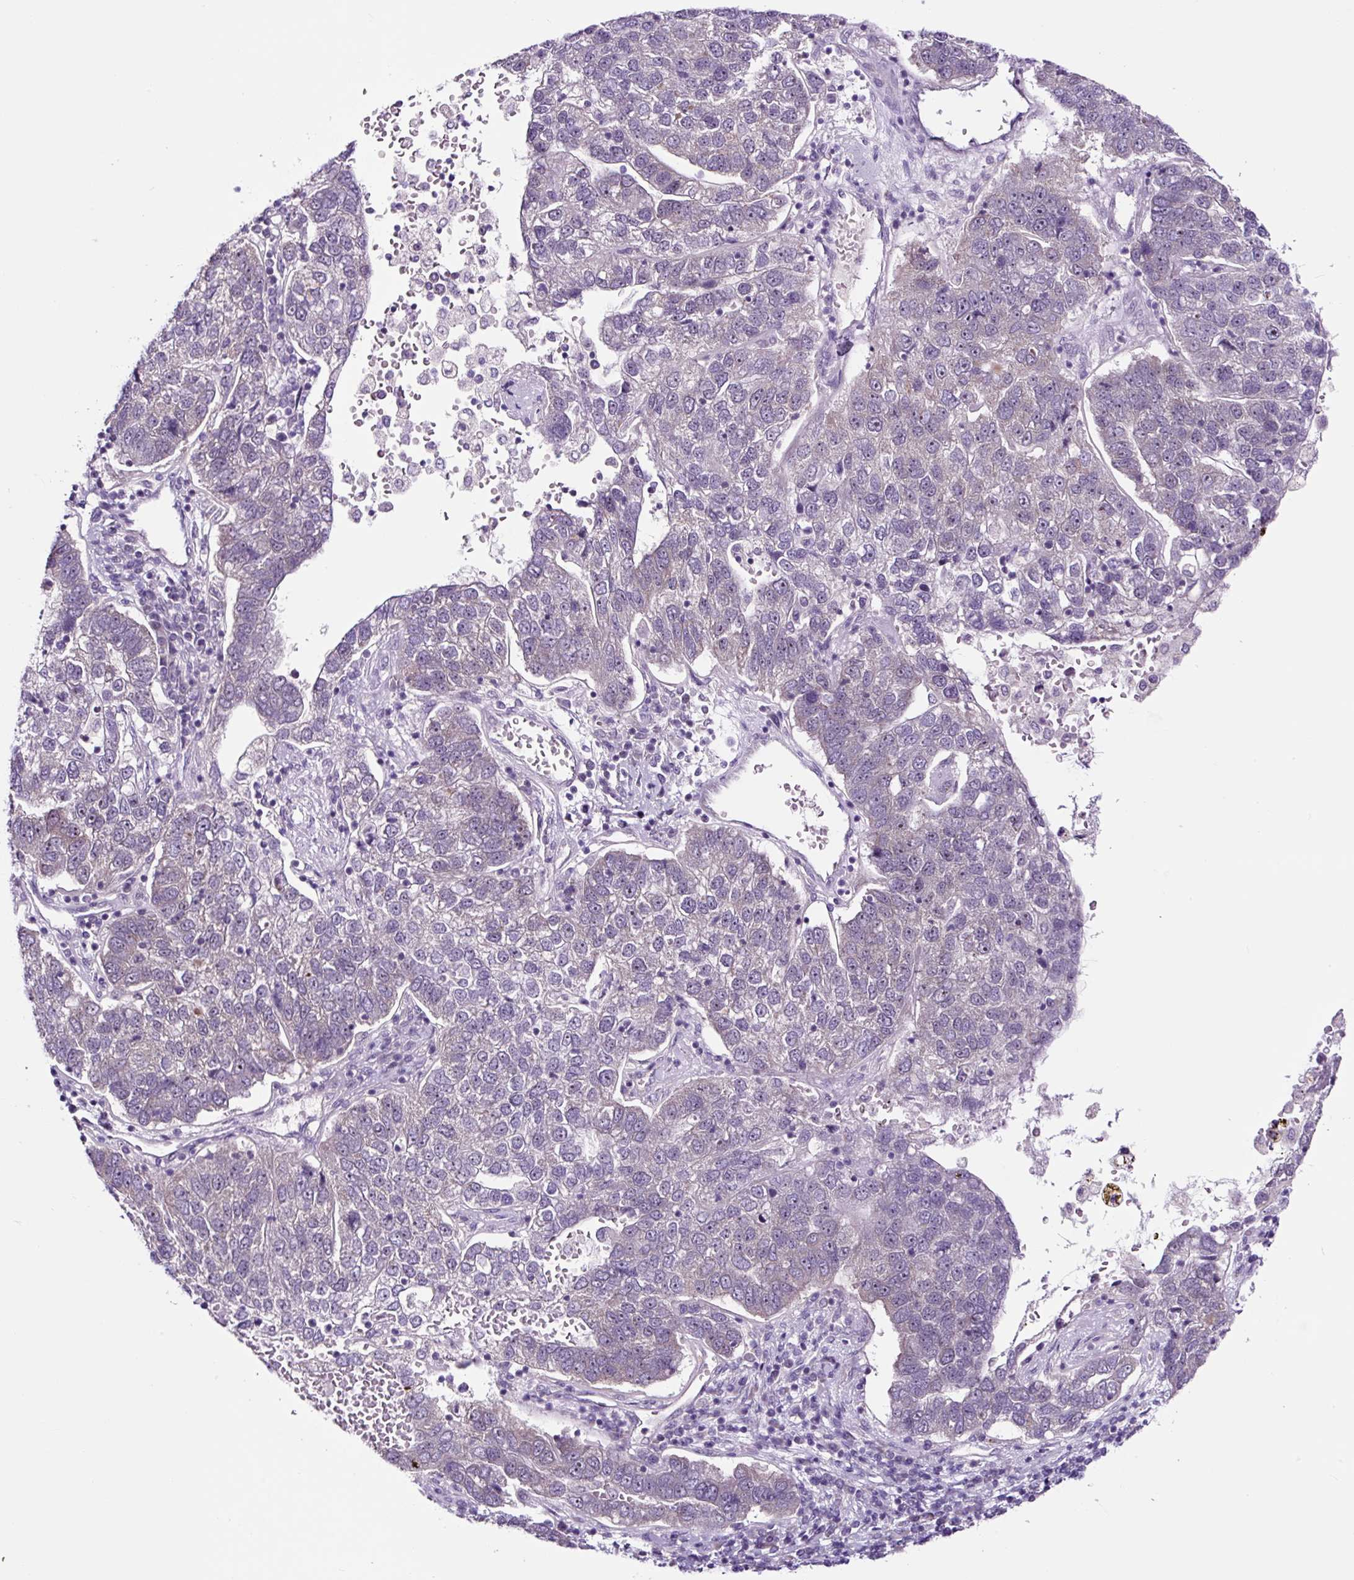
{"staining": {"intensity": "negative", "quantity": "none", "location": "none"}, "tissue": "pancreatic cancer", "cell_type": "Tumor cells", "image_type": "cancer", "snomed": [{"axis": "morphology", "description": "Adenocarcinoma, NOS"}, {"axis": "topography", "description": "Pancreas"}], "caption": "A histopathology image of human adenocarcinoma (pancreatic) is negative for staining in tumor cells. The staining was performed using DAB to visualize the protein expression in brown, while the nuclei were stained in blue with hematoxylin (Magnification: 20x).", "gene": "NOM1", "patient": {"sex": "female", "age": 61}}